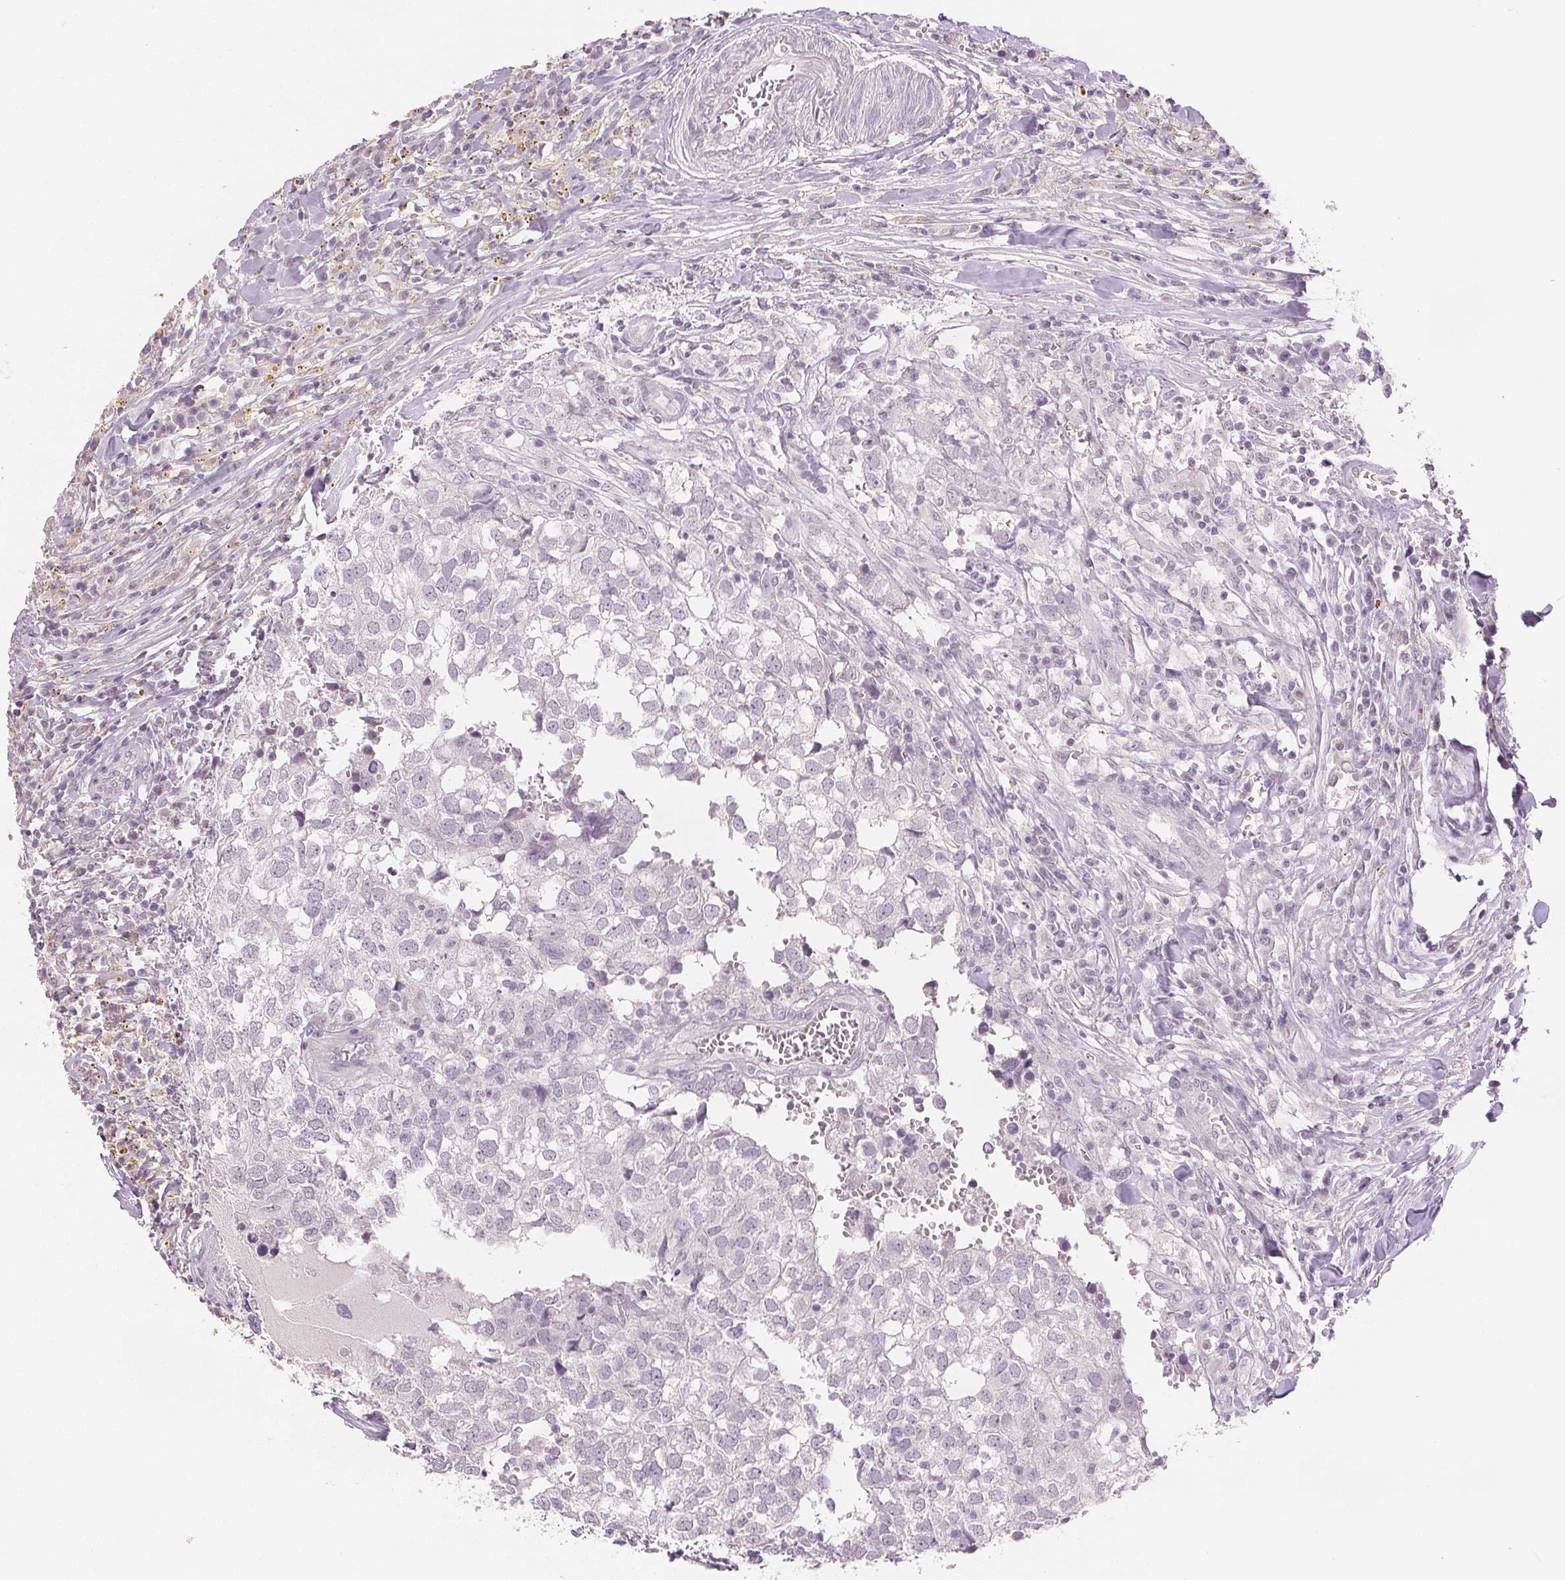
{"staining": {"intensity": "negative", "quantity": "none", "location": "none"}, "tissue": "breast cancer", "cell_type": "Tumor cells", "image_type": "cancer", "snomed": [{"axis": "morphology", "description": "Duct carcinoma"}, {"axis": "topography", "description": "Breast"}], "caption": "IHC of breast cancer reveals no positivity in tumor cells.", "gene": "SCGN", "patient": {"sex": "female", "age": 30}}